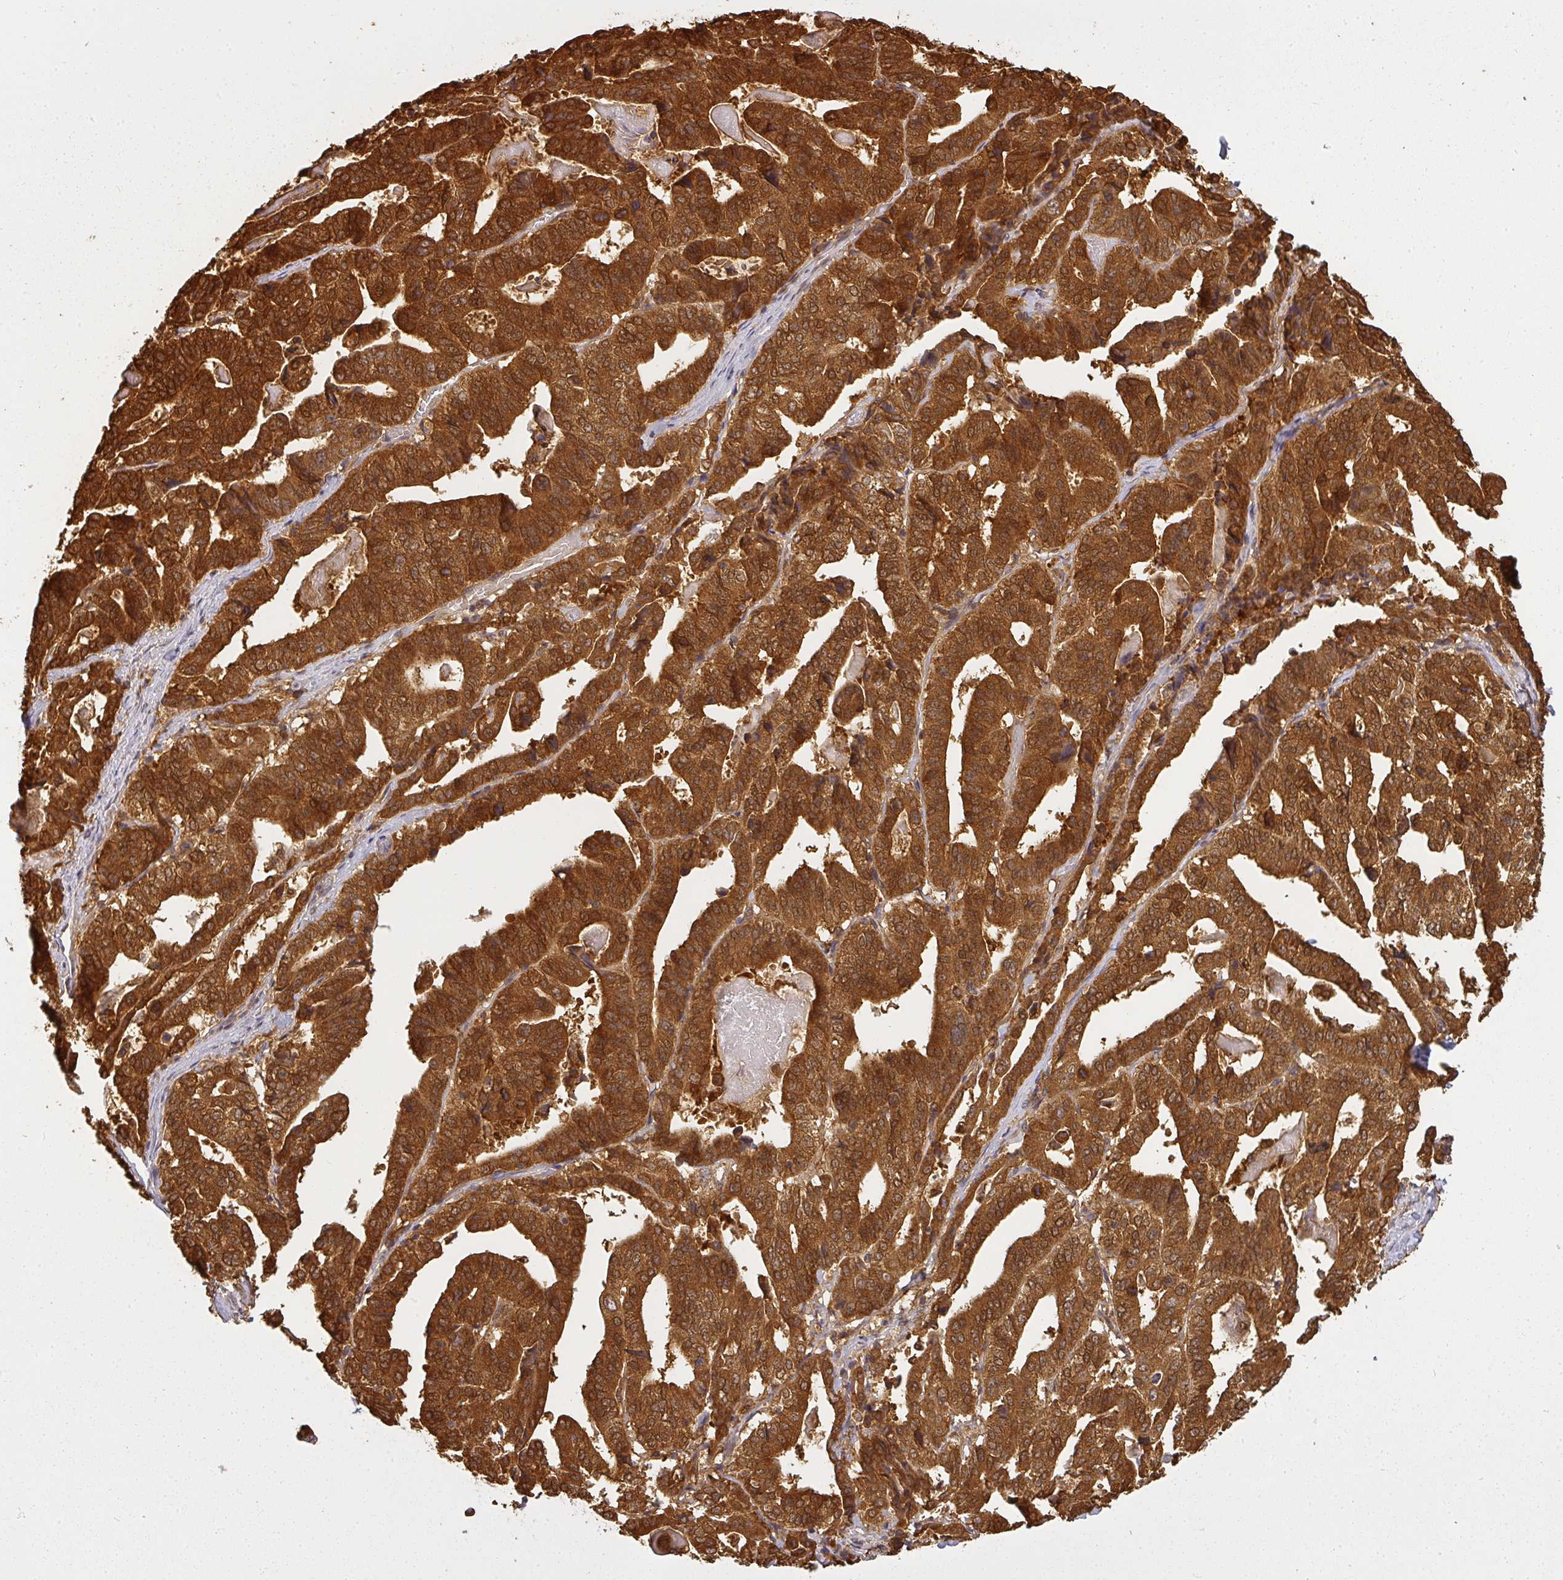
{"staining": {"intensity": "strong", "quantity": ">75%", "location": "cytoplasmic/membranous"}, "tissue": "stomach cancer", "cell_type": "Tumor cells", "image_type": "cancer", "snomed": [{"axis": "morphology", "description": "Adenocarcinoma, NOS"}, {"axis": "topography", "description": "Stomach"}], "caption": "Immunohistochemical staining of human stomach adenocarcinoma shows strong cytoplasmic/membranous protein staining in approximately >75% of tumor cells.", "gene": "PPP6R3", "patient": {"sex": "male", "age": 48}}